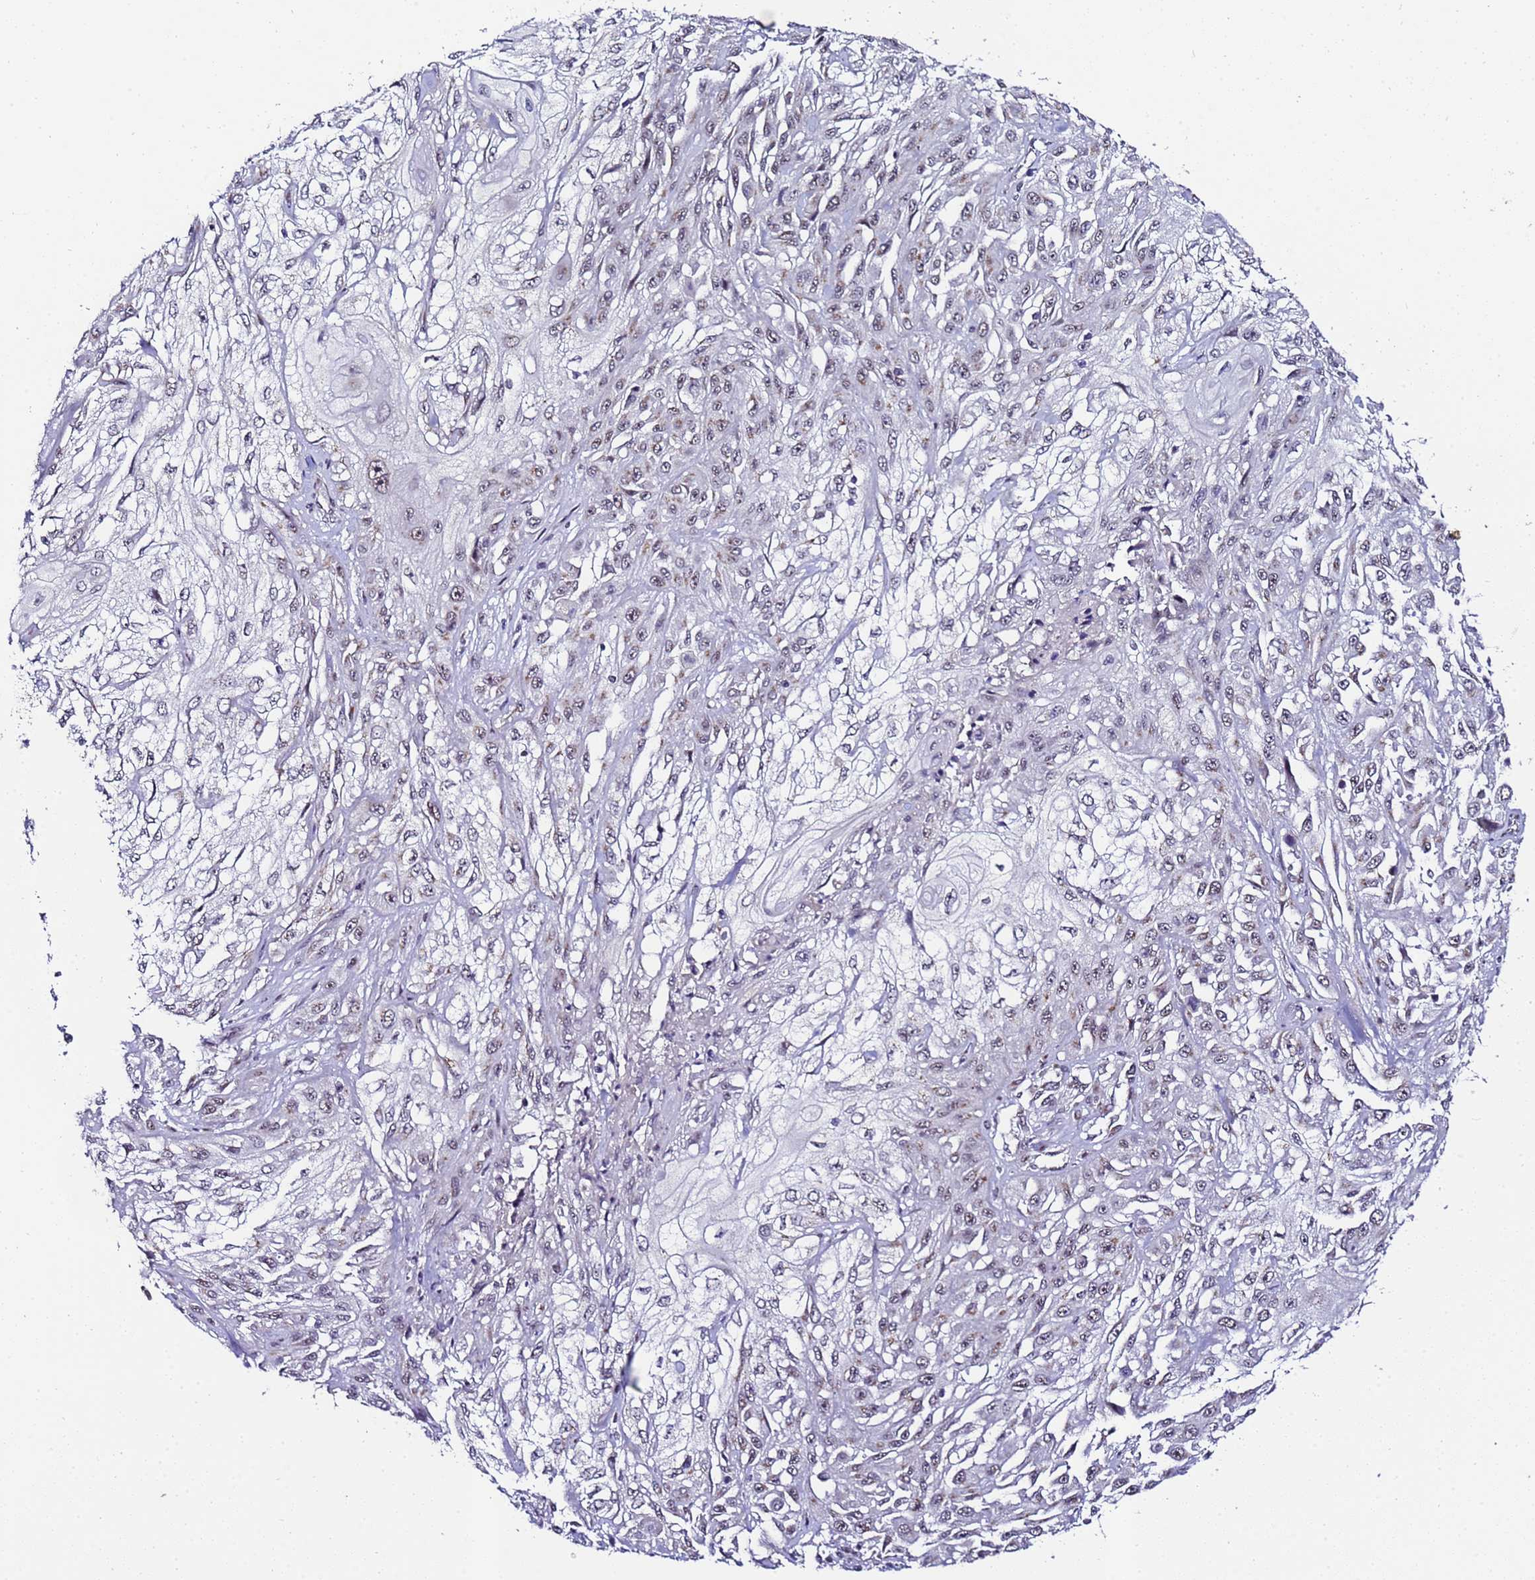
{"staining": {"intensity": "weak", "quantity": "<25%", "location": "cytoplasmic/membranous"}, "tissue": "skin cancer", "cell_type": "Tumor cells", "image_type": "cancer", "snomed": [{"axis": "morphology", "description": "Squamous cell carcinoma, NOS"}, {"axis": "morphology", "description": "Squamous cell carcinoma, metastatic, NOS"}, {"axis": "topography", "description": "Skin"}, {"axis": "topography", "description": "Lymph node"}], "caption": "Tumor cells show no significant protein staining in skin cancer (squamous cell carcinoma).", "gene": "C19orf47", "patient": {"sex": "male", "age": 75}}